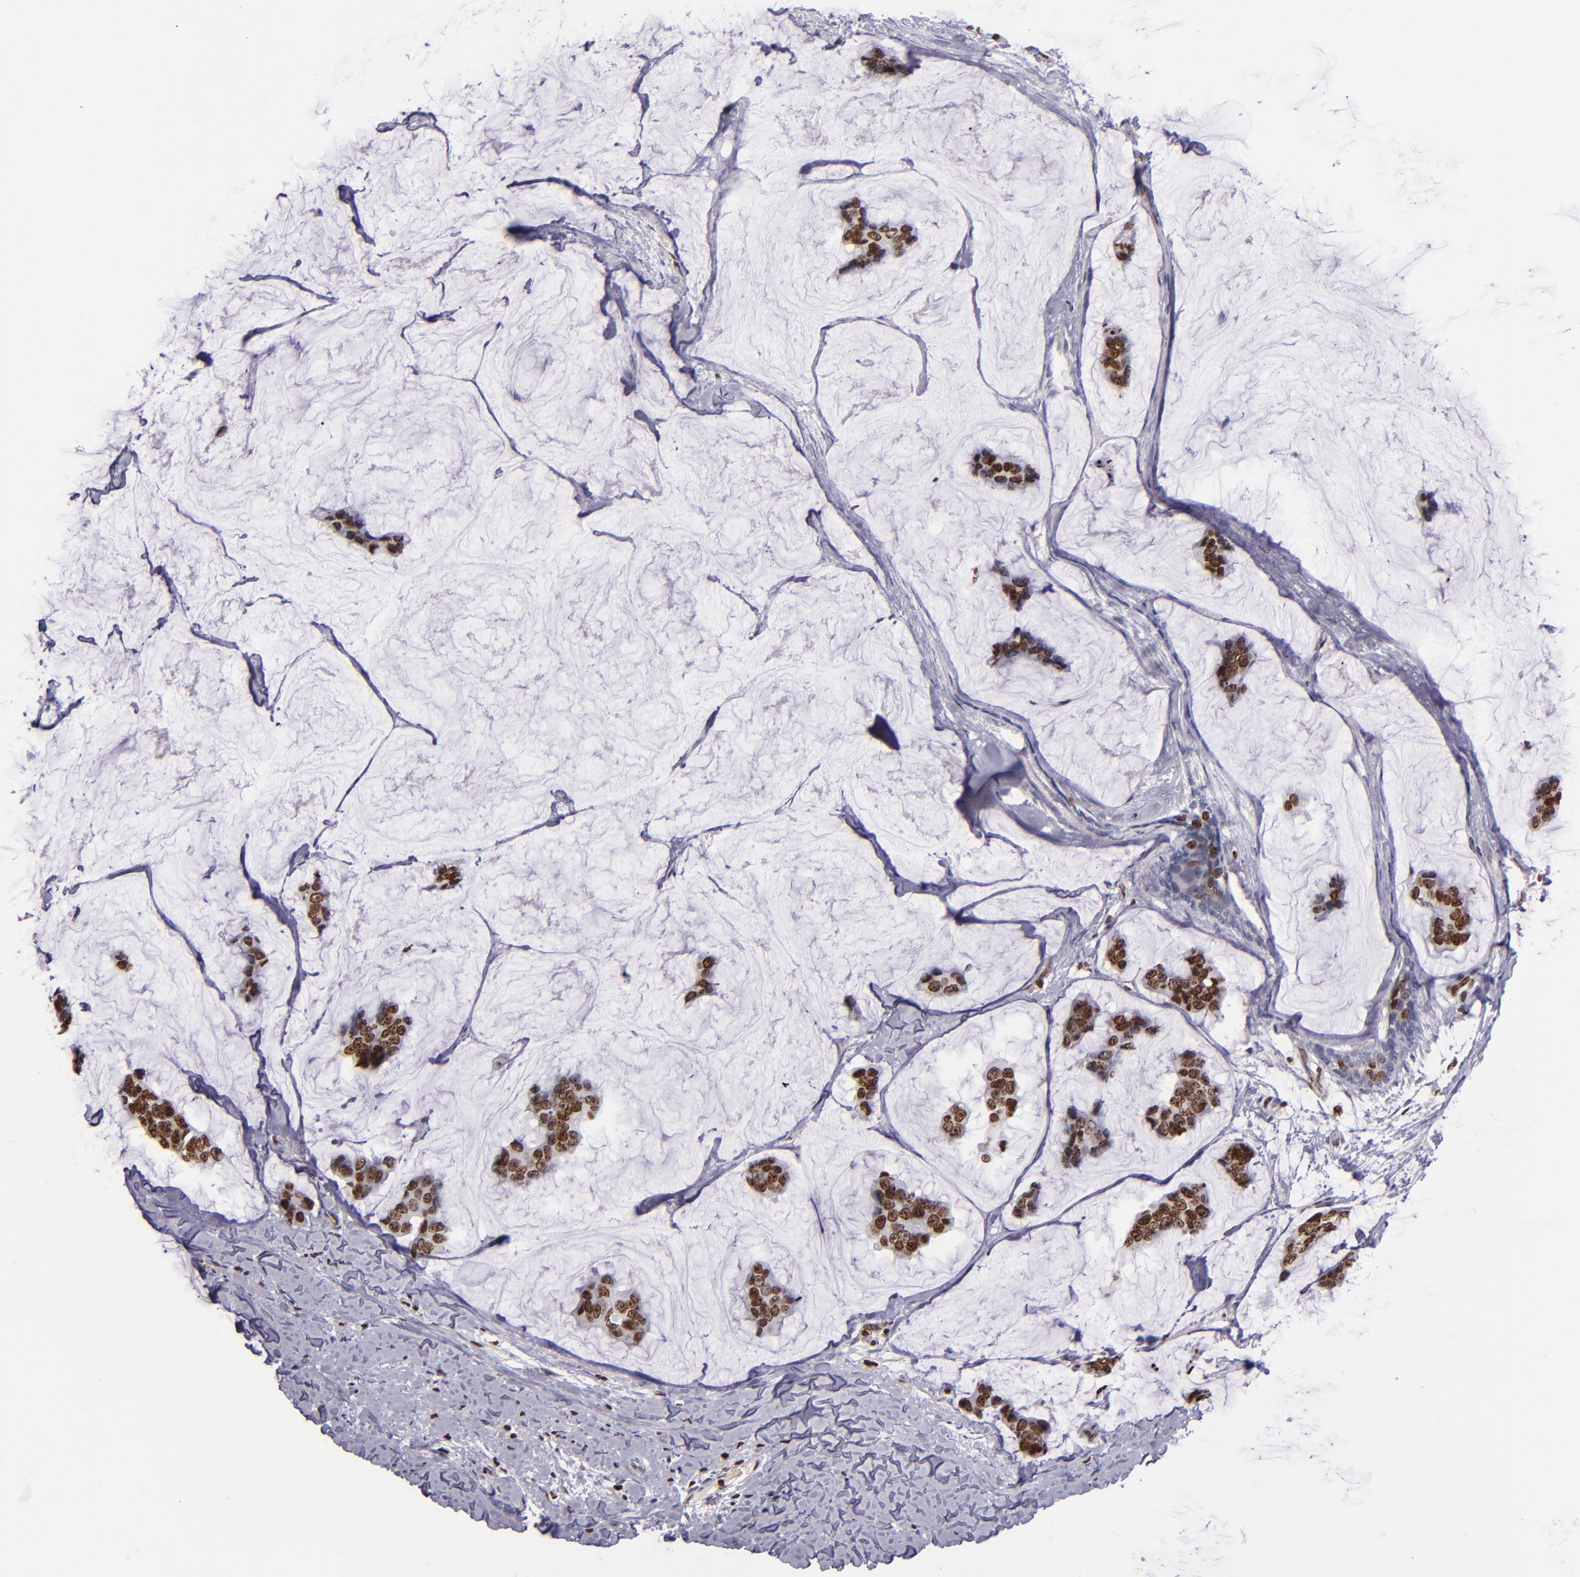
{"staining": {"intensity": "strong", "quantity": ">75%", "location": "nuclear"}, "tissue": "breast cancer", "cell_type": "Tumor cells", "image_type": "cancer", "snomed": [{"axis": "morphology", "description": "Normal tissue, NOS"}, {"axis": "morphology", "description": "Duct carcinoma"}, {"axis": "topography", "description": "Breast"}], "caption": "High-magnification brightfield microscopy of breast infiltrating ductal carcinoma stained with DAB (3,3'-diaminobenzidine) (brown) and counterstained with hematoxylin (blue). tumor cells exhibit strong nuclear staining is identified in approximately>75% of cells.", "gene": "CDKL5", "patient": {"sex": "female", "age": 50}}